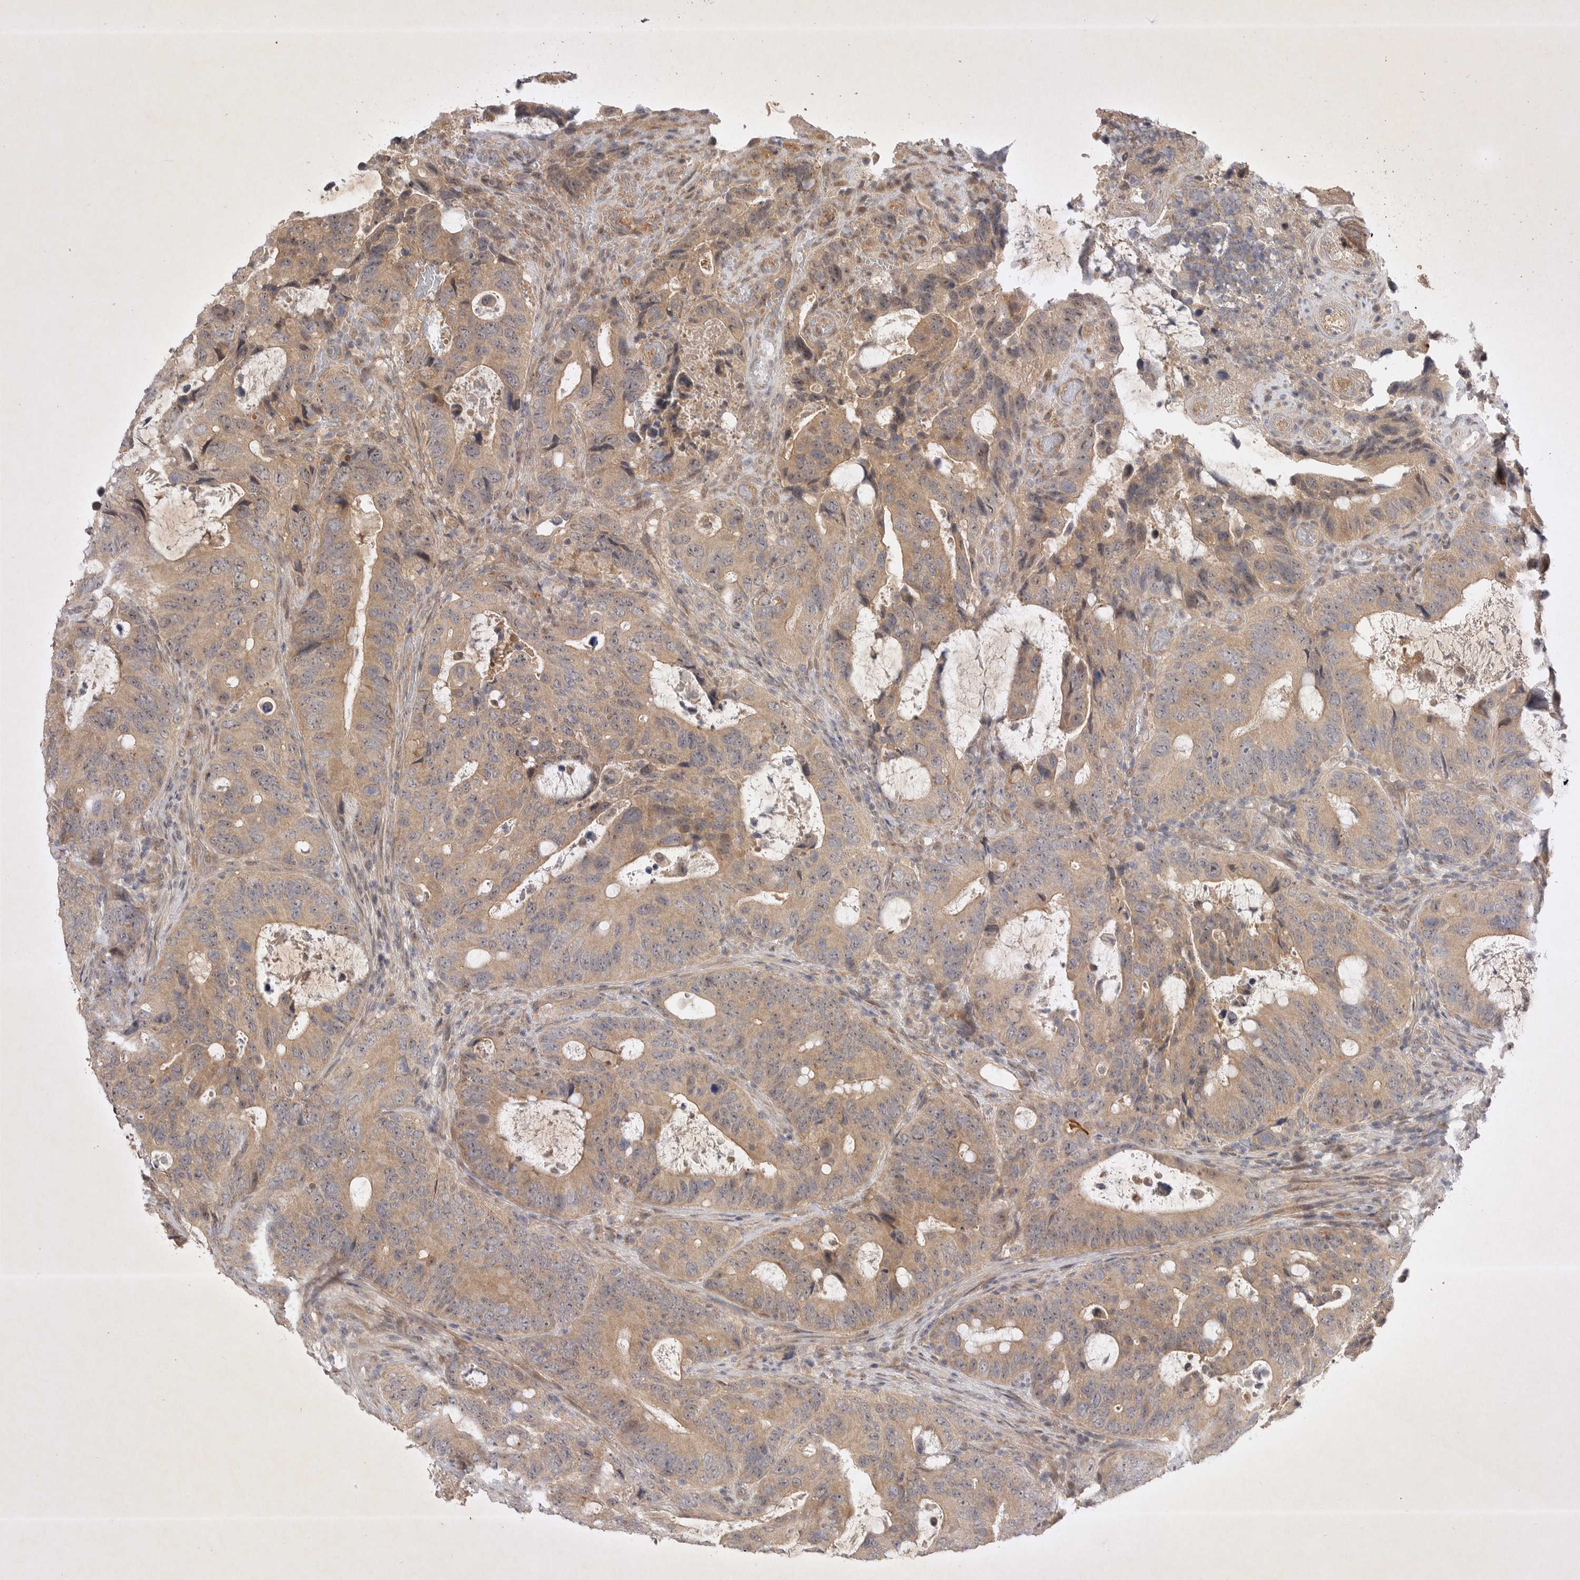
{"staining": {"intensity": "moderate", "quantity": ">75%", "location": "cytoplasmic/membranous"}, "tissue": "colorectal cancer", "cell_type": "Tumor cells", "image_type": "cancer", "snomed": [{"axis": "morphology", "description": "Adenocarcinoma, NOS"}, {"axis": "topography", "description": "Colon"}], "caption": "Human colorectal cancer stained with a protein marker reveals moderate staining in tumor cells.", "gene": "PTPDC1", "patient": {"sex": "male", "age": 83}}